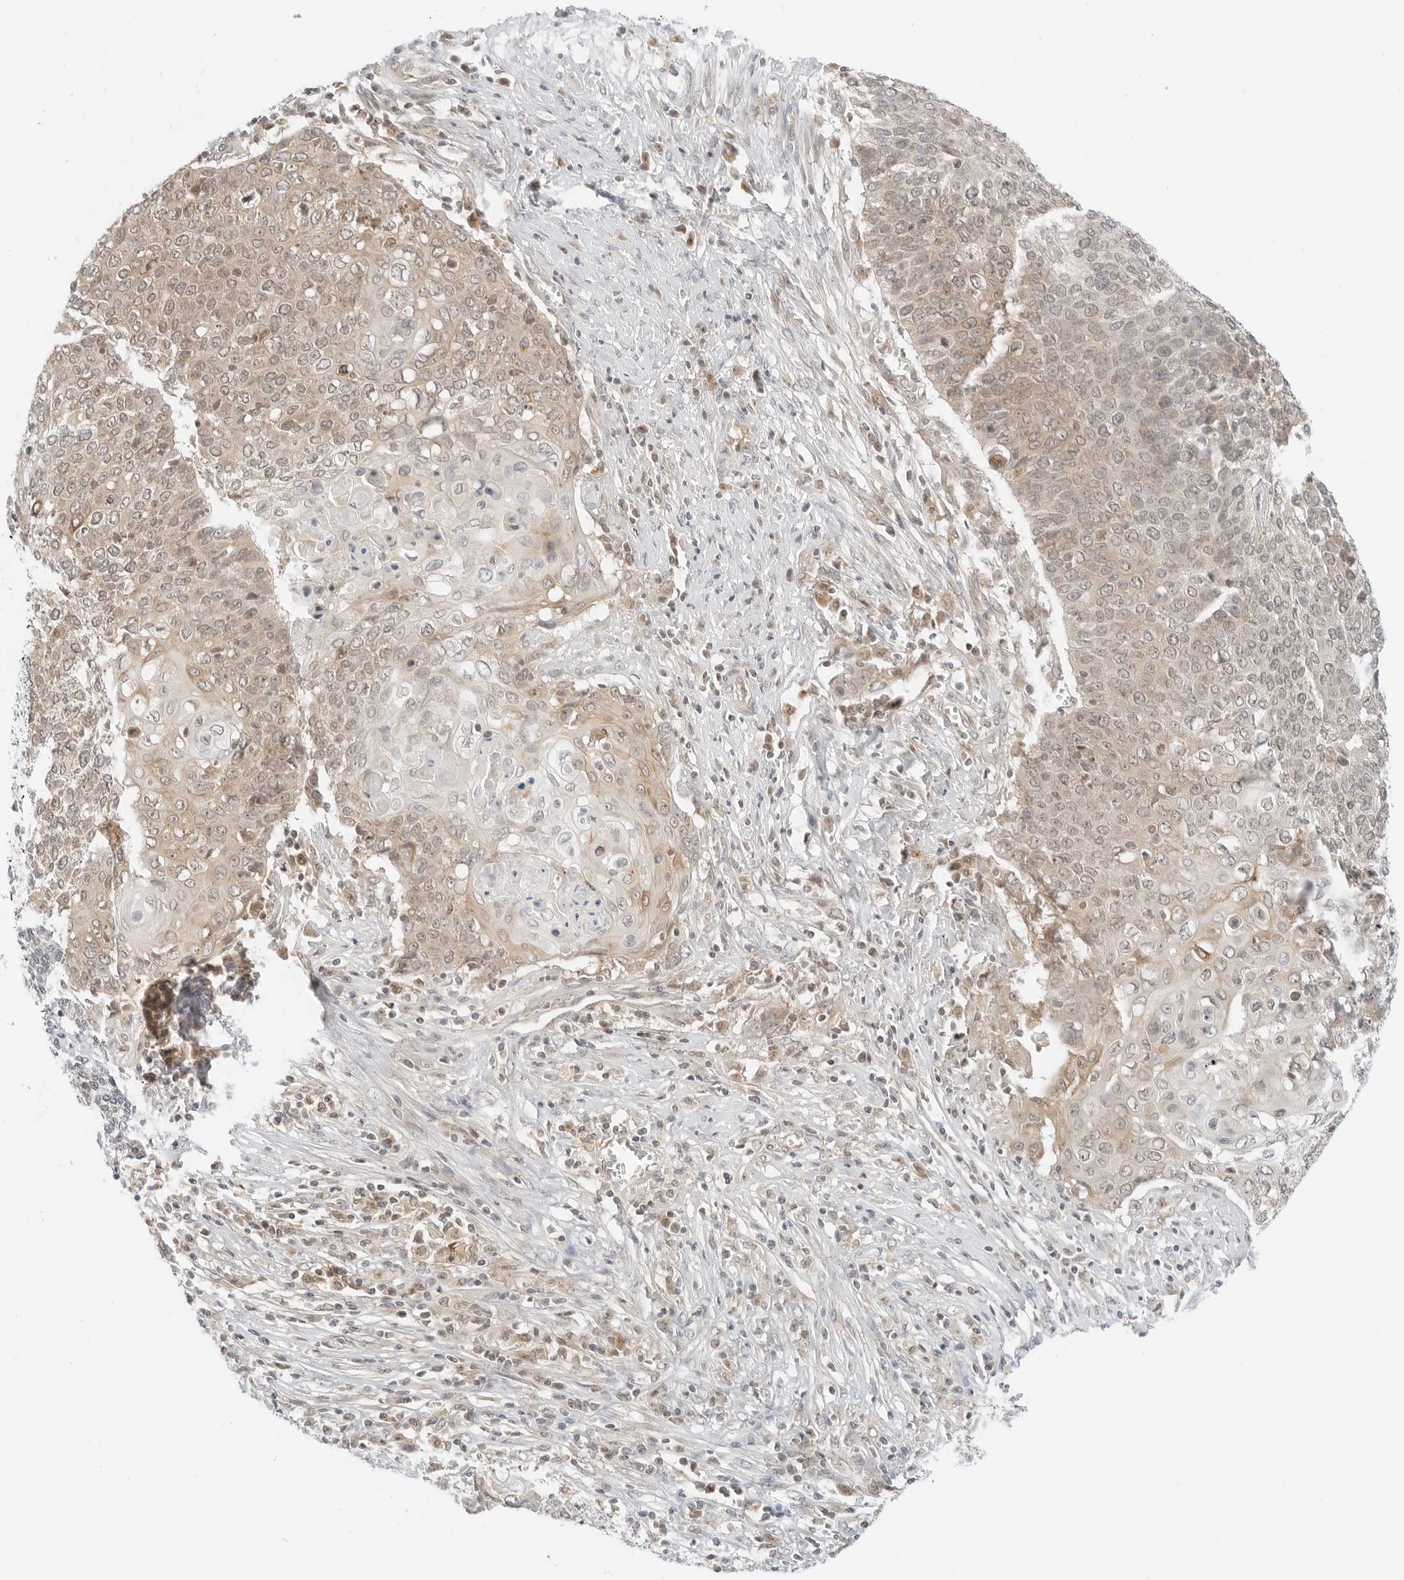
{"staining": {"intensity": "weak", "quantity": ">75%", "location": "cytoplasmic/membranous,nuclear"}, "tissue": "cervical cancer", "cell_type": "Tumor cells", "image_type": "cancer", "snomed": [{"axis": "morphology", "description": "Squamous cell carcinoma, NOS"}, {"axis": "topography", "description": "Cervix"}], "caption": "Human cervical cancer stained for a protein (brown) demonstrates weak cytoplasmic/membranous and nuclear positive positivity in about >75% of tumor cells.", "gene": "IQCC", "patient": {"sex": "female", "age": 39}}